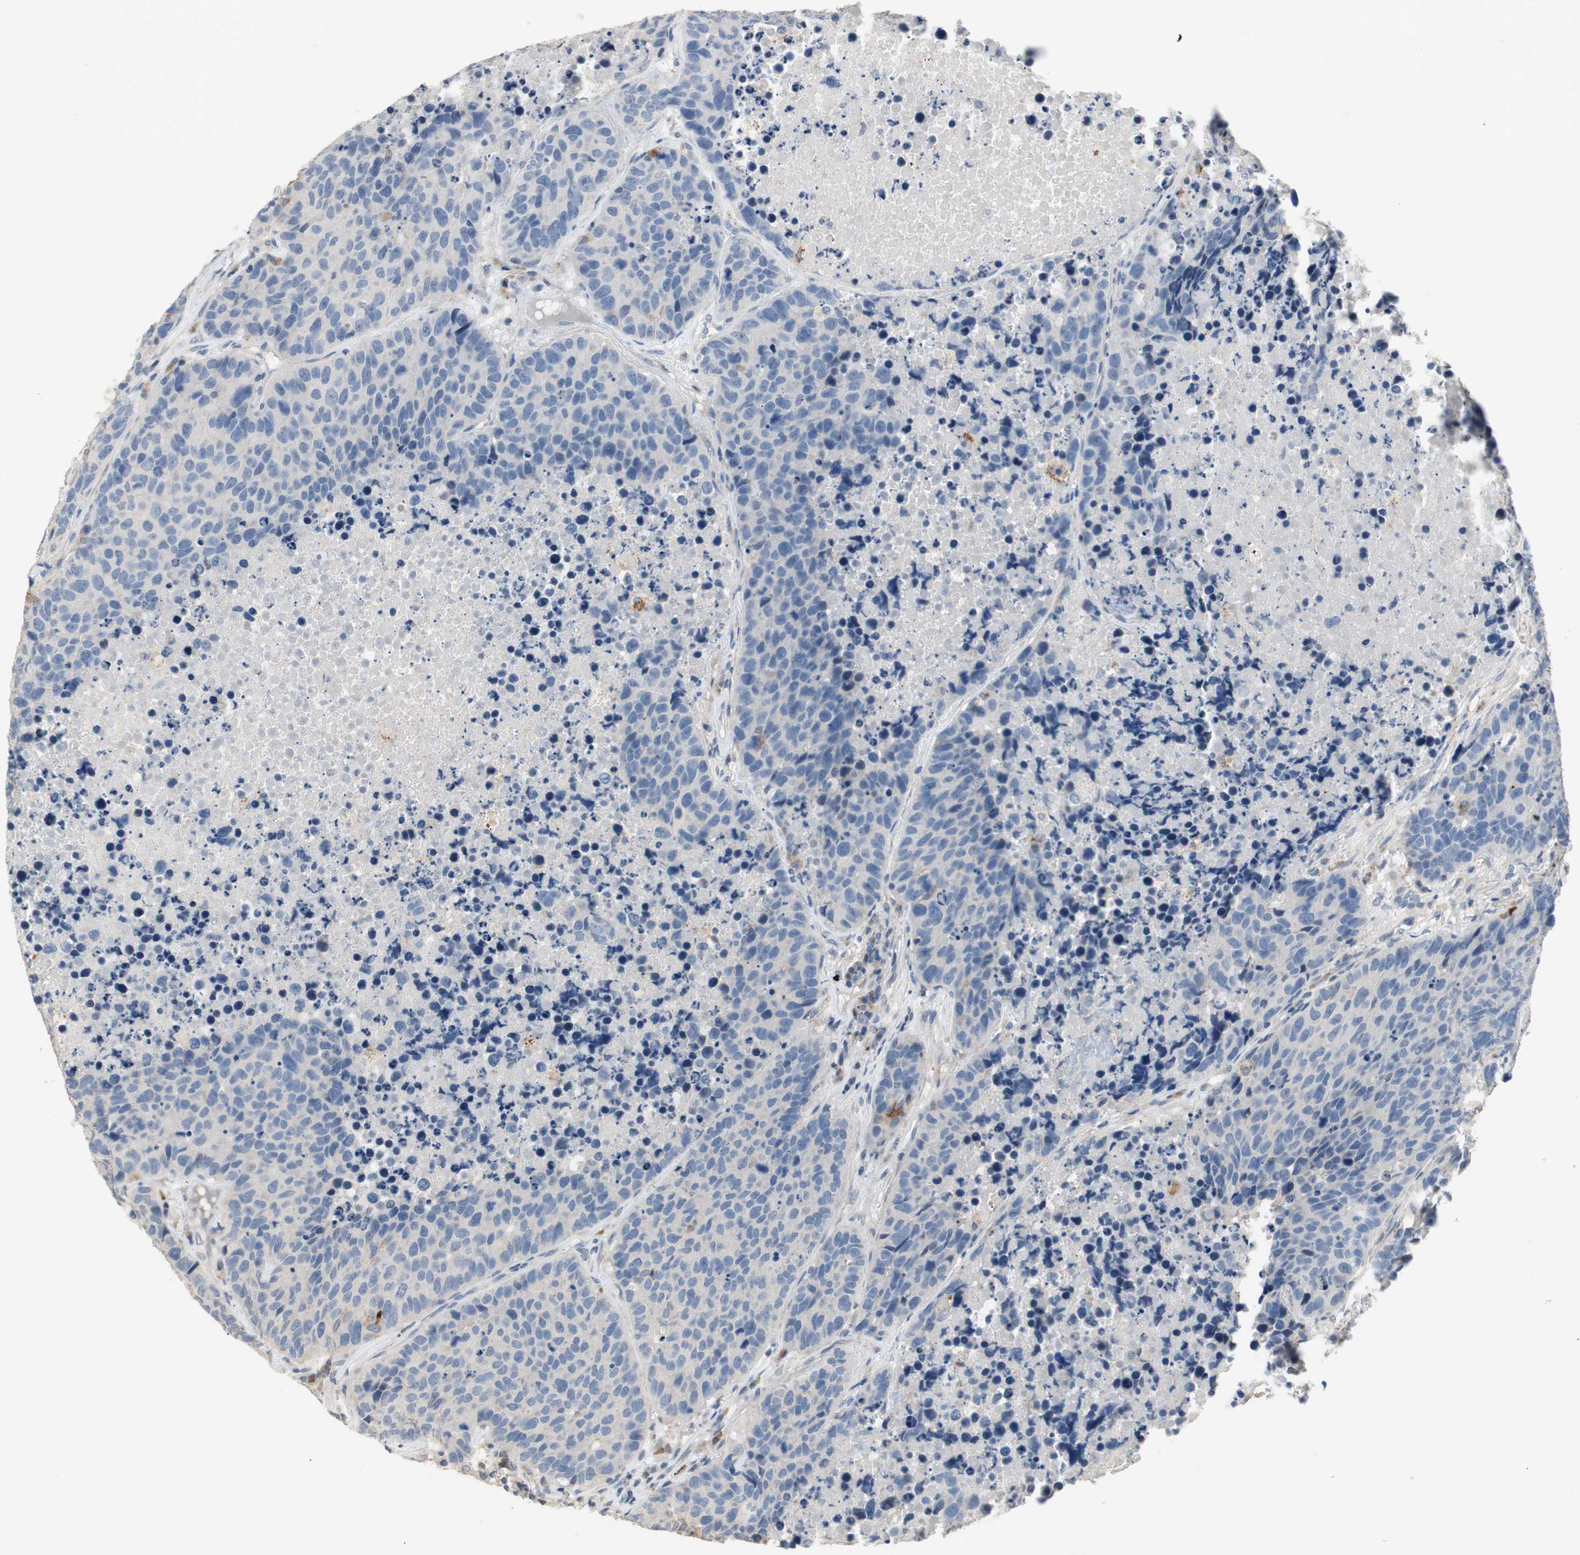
{"staining": {"intensity": "negative", "quantity": "none", "location": "none"}, "tissue": "carcinoid", "cell_type": "Tumor cells", "image_type": "cancer", "snomed": [{"axis": "morphology", "description": "Carcinoid, malignant, NOS"}, {"axis": "topography", "description": "Lung"}], "caption": "Image shows no protein expression in tumor cells of carcinoid tissue. (DAB (3,3'-diaminobenzidine) immunohistochemistry with hematoxylin counter stain).", "gene": "ALPL", "patient": {"sex": "male", "age": 60}}